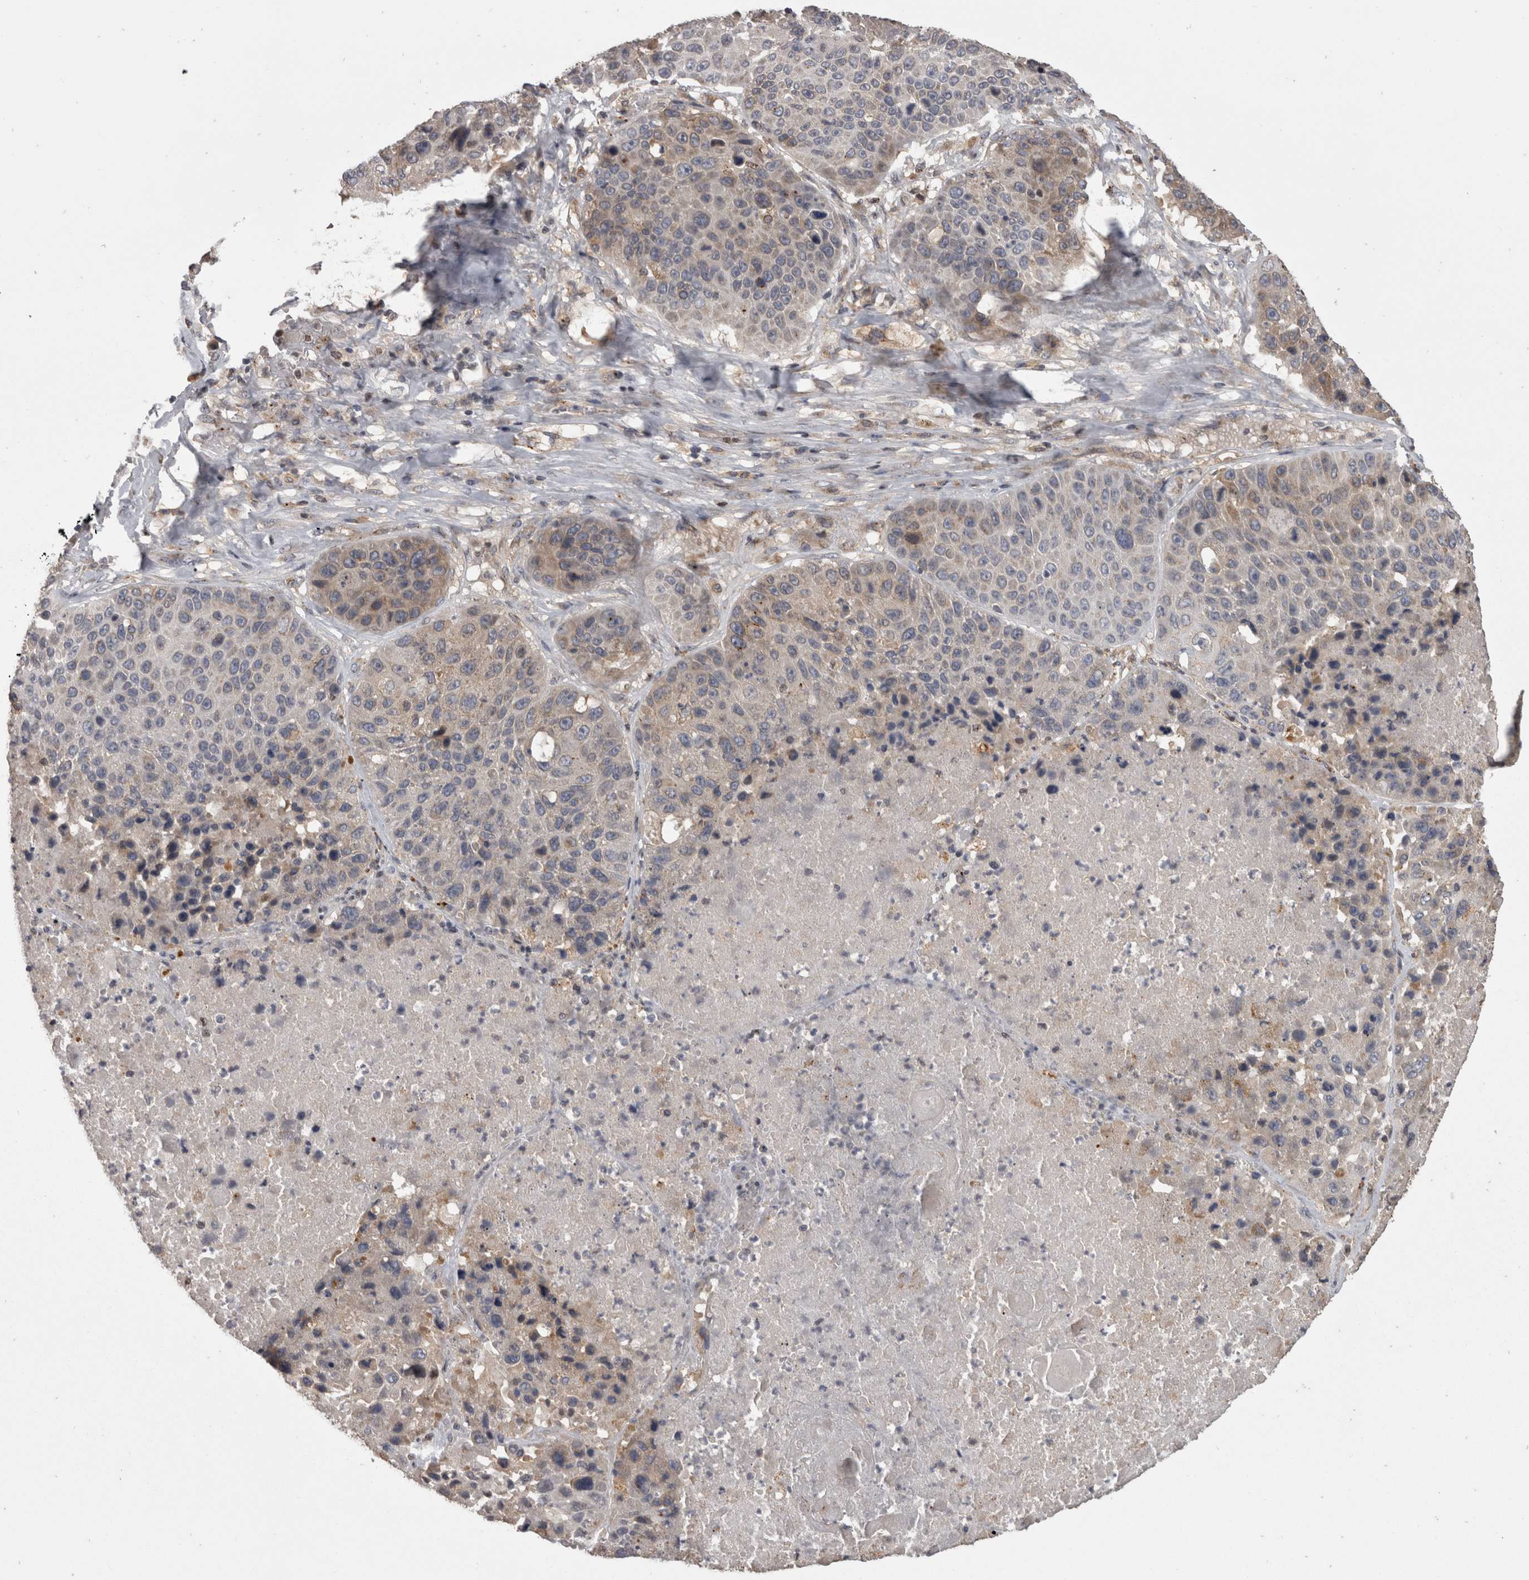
{"staining": {"intensity": "weak", "quantity": "<25%", "location": "cytoplasmic/membranous"}, "tissue": "lung cancer", "cell_type": "Tumor cells", "image_type": "cancer", "snomed": [{"axis": "morphology", "description": "Squamous cell carcinoma, NOS"}, {"axis": "topography", "description": "Lung"}], "caption": "Protein analysis of lung squamous cell carcinoma displays no significant expression in tumor cells. (IHC, brightfield microscopy, high magnification).", "gene": "PCM1", "patient": {"sex": "male", "age": 61}}